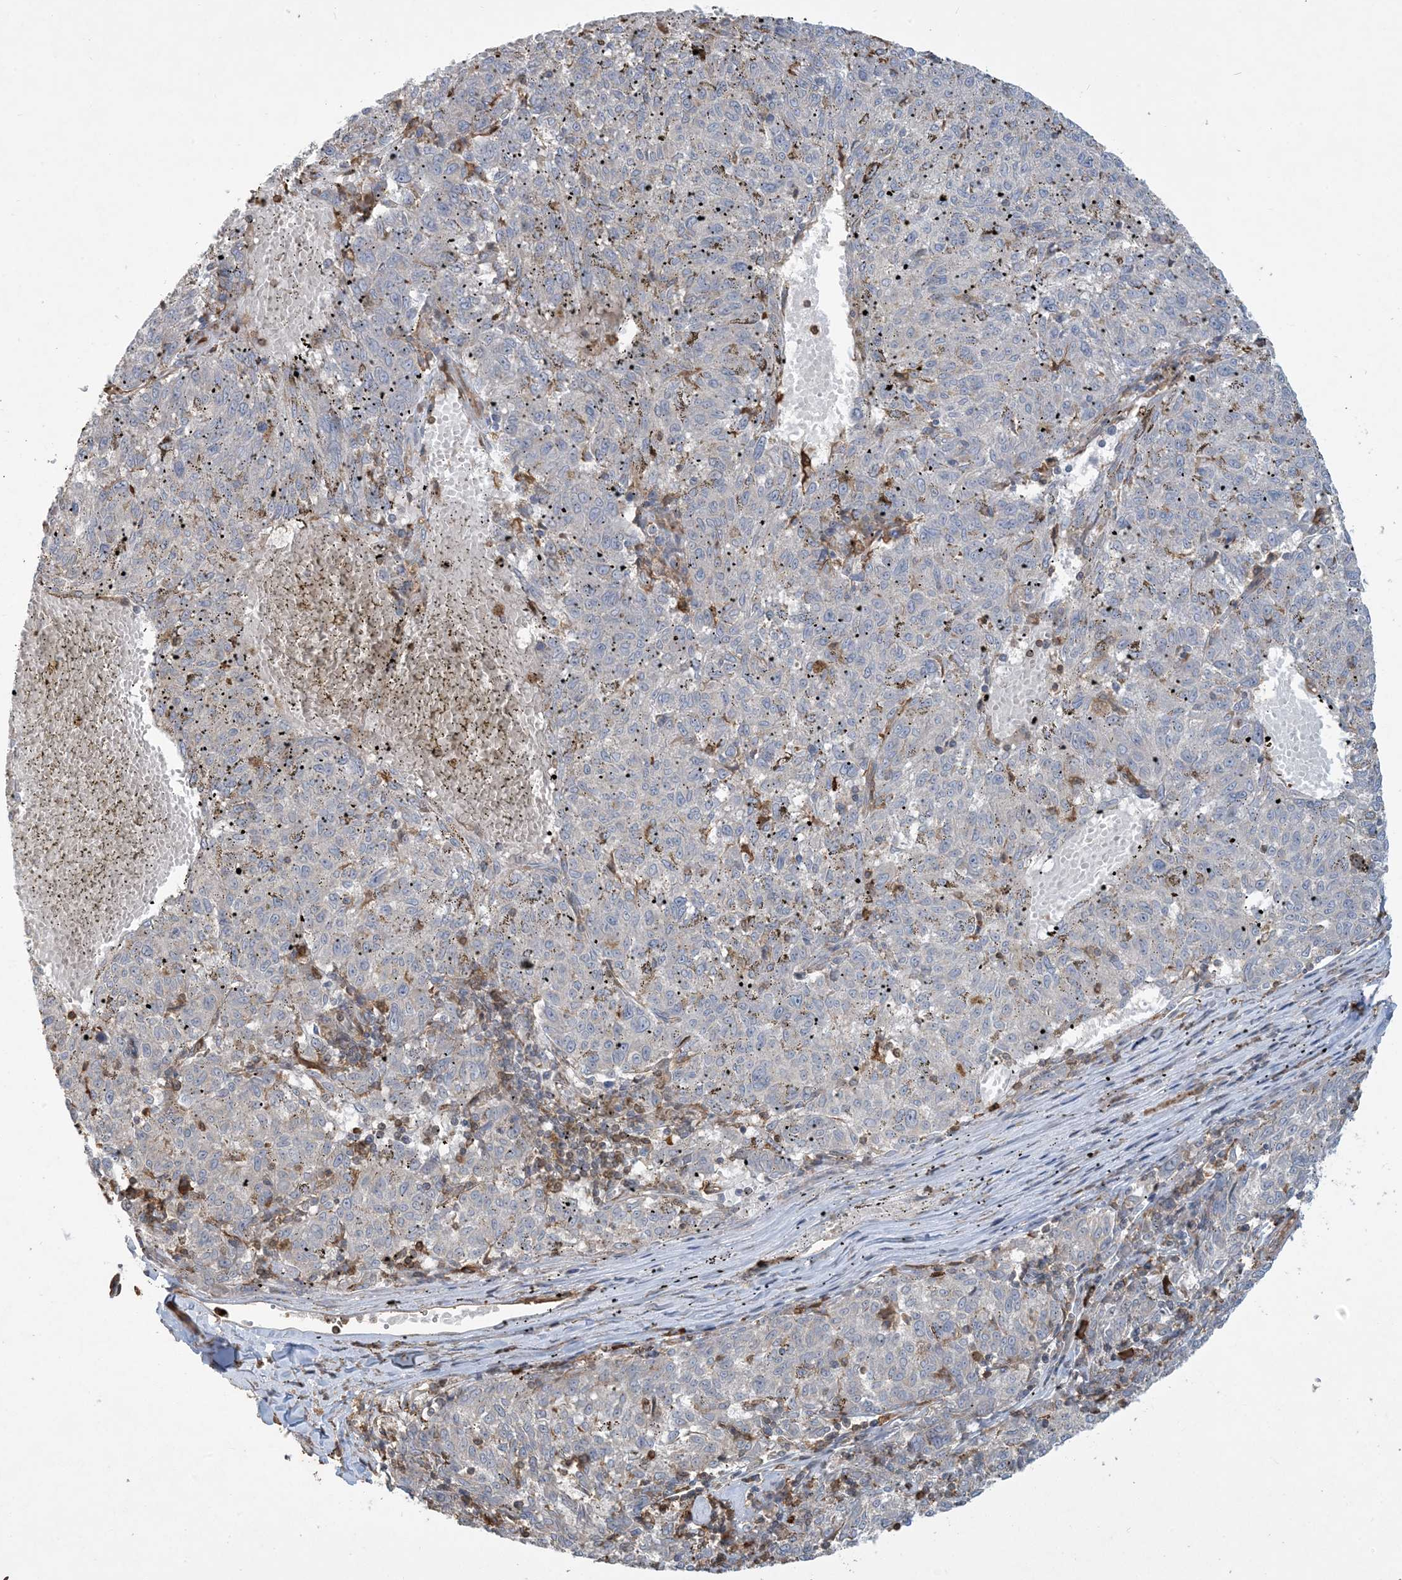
{"staining": {"intensity": "negative", "quantity": "none", "location": "none"}, "tissue": "melanoma", "cell_type": "Tumor cells", "image_type": "cancer", "snomed": [{"axis": "morphology", "description": "Malignant melanoma, NOS"}, {"axis": "topography", "description": "Skin"}], "caption": "There is no significant staining in tumor cells of melanoma. The staining is performed using DAB brown chromogen with nuclei counter-stained in using hematoxylin.", "gene": "TMSB4X", "patient": {"sex": "female", "age": 72}}